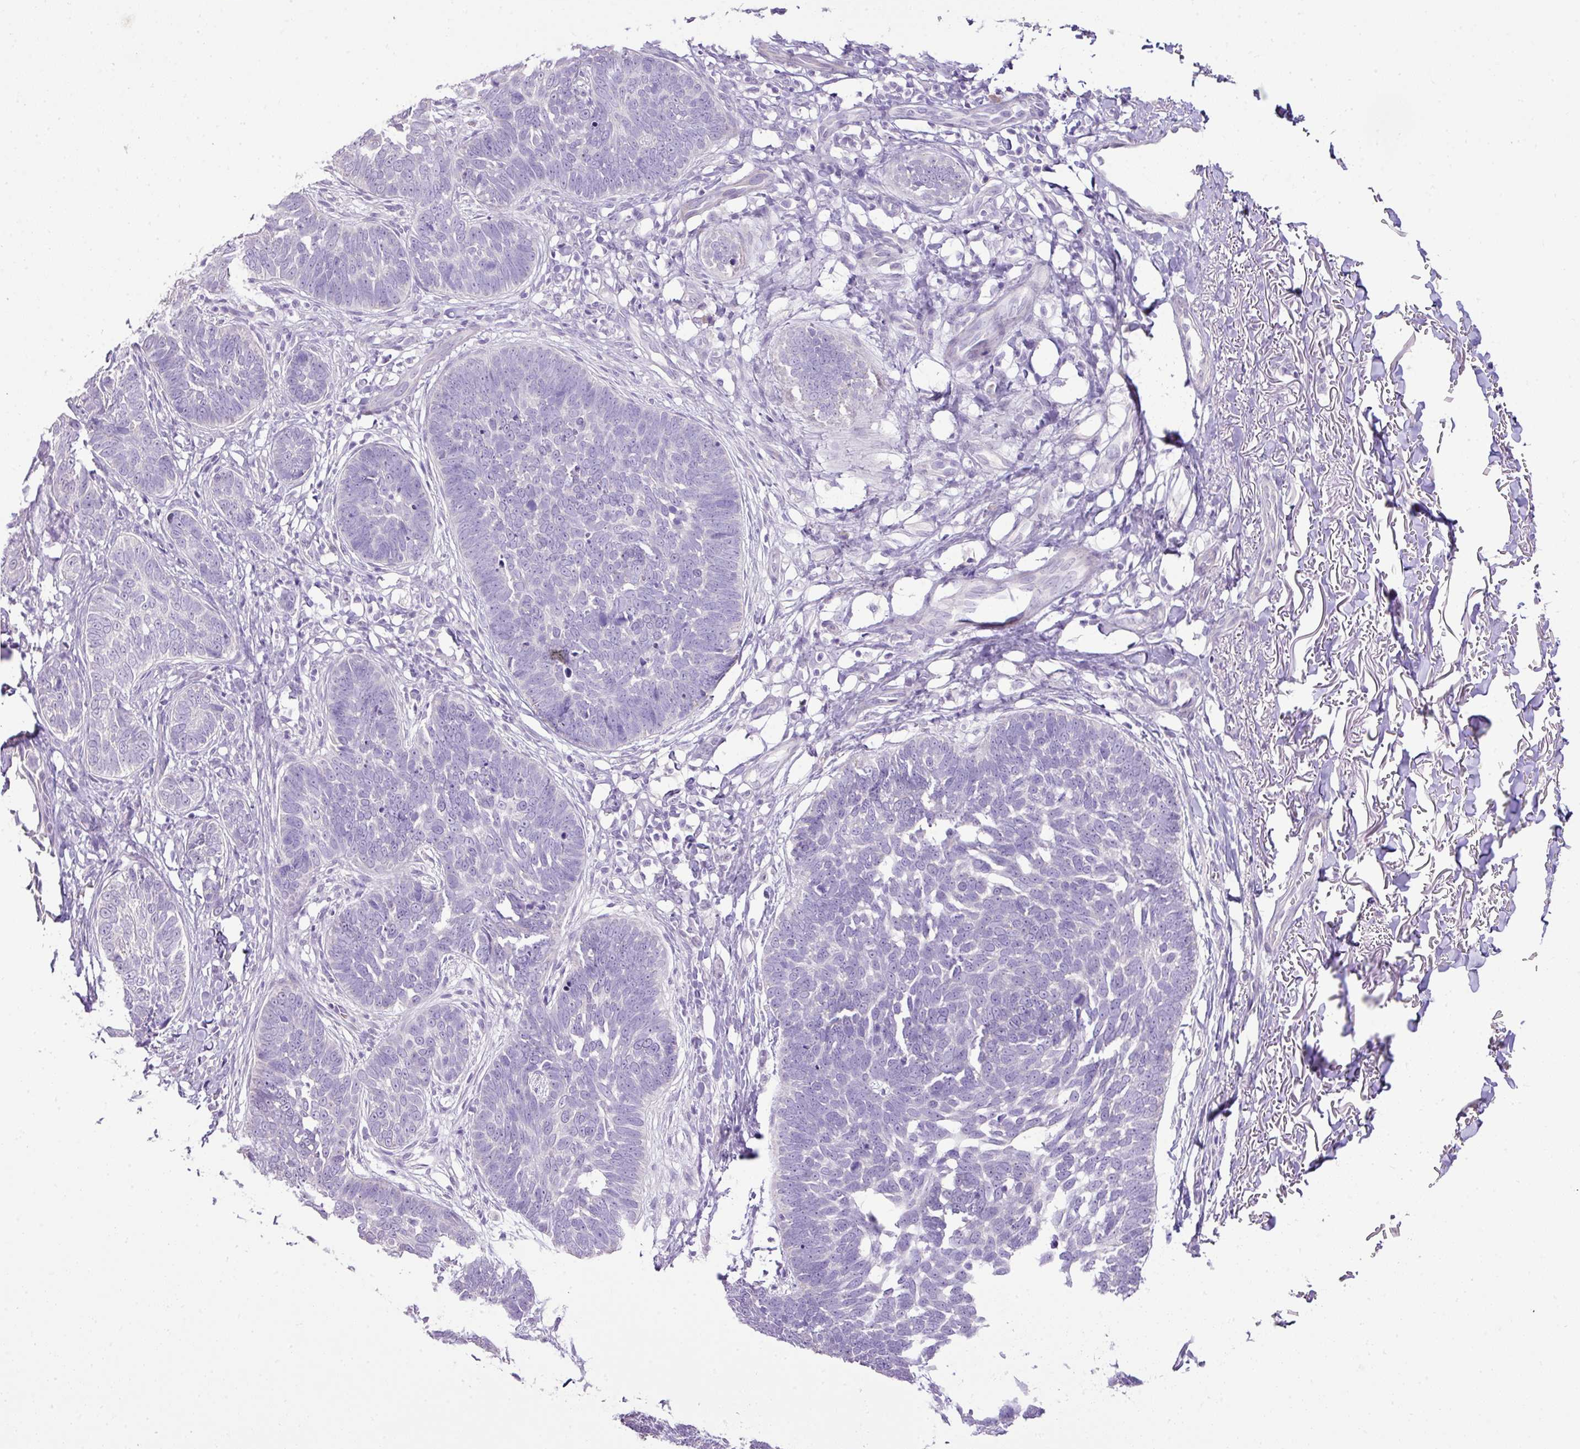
{"staining": {"intensity": "negative", "quantity": "none", "location": "none"}, "tissue": "skin cancer", "cell_type": "Tumor cells", "image_type": "cancer", "snomed": [{"axis": "morphology", "description": "Normal tissue, NOS"}, {"axis": "morphology", "description": "Basal cell carcinoma"}, {"axis": "topography", "description": "Skin"}], "caption": "An image of human skin cancer (basal cell carcinoma) is negative for staining in tumor cells. (Stains: DAB IHC with hematoxylin counter stain, Microscopy: brightfield microscopy at high magnification).", "gene": "DIP2A", "patient": {"sex": "male", "age": 77}}